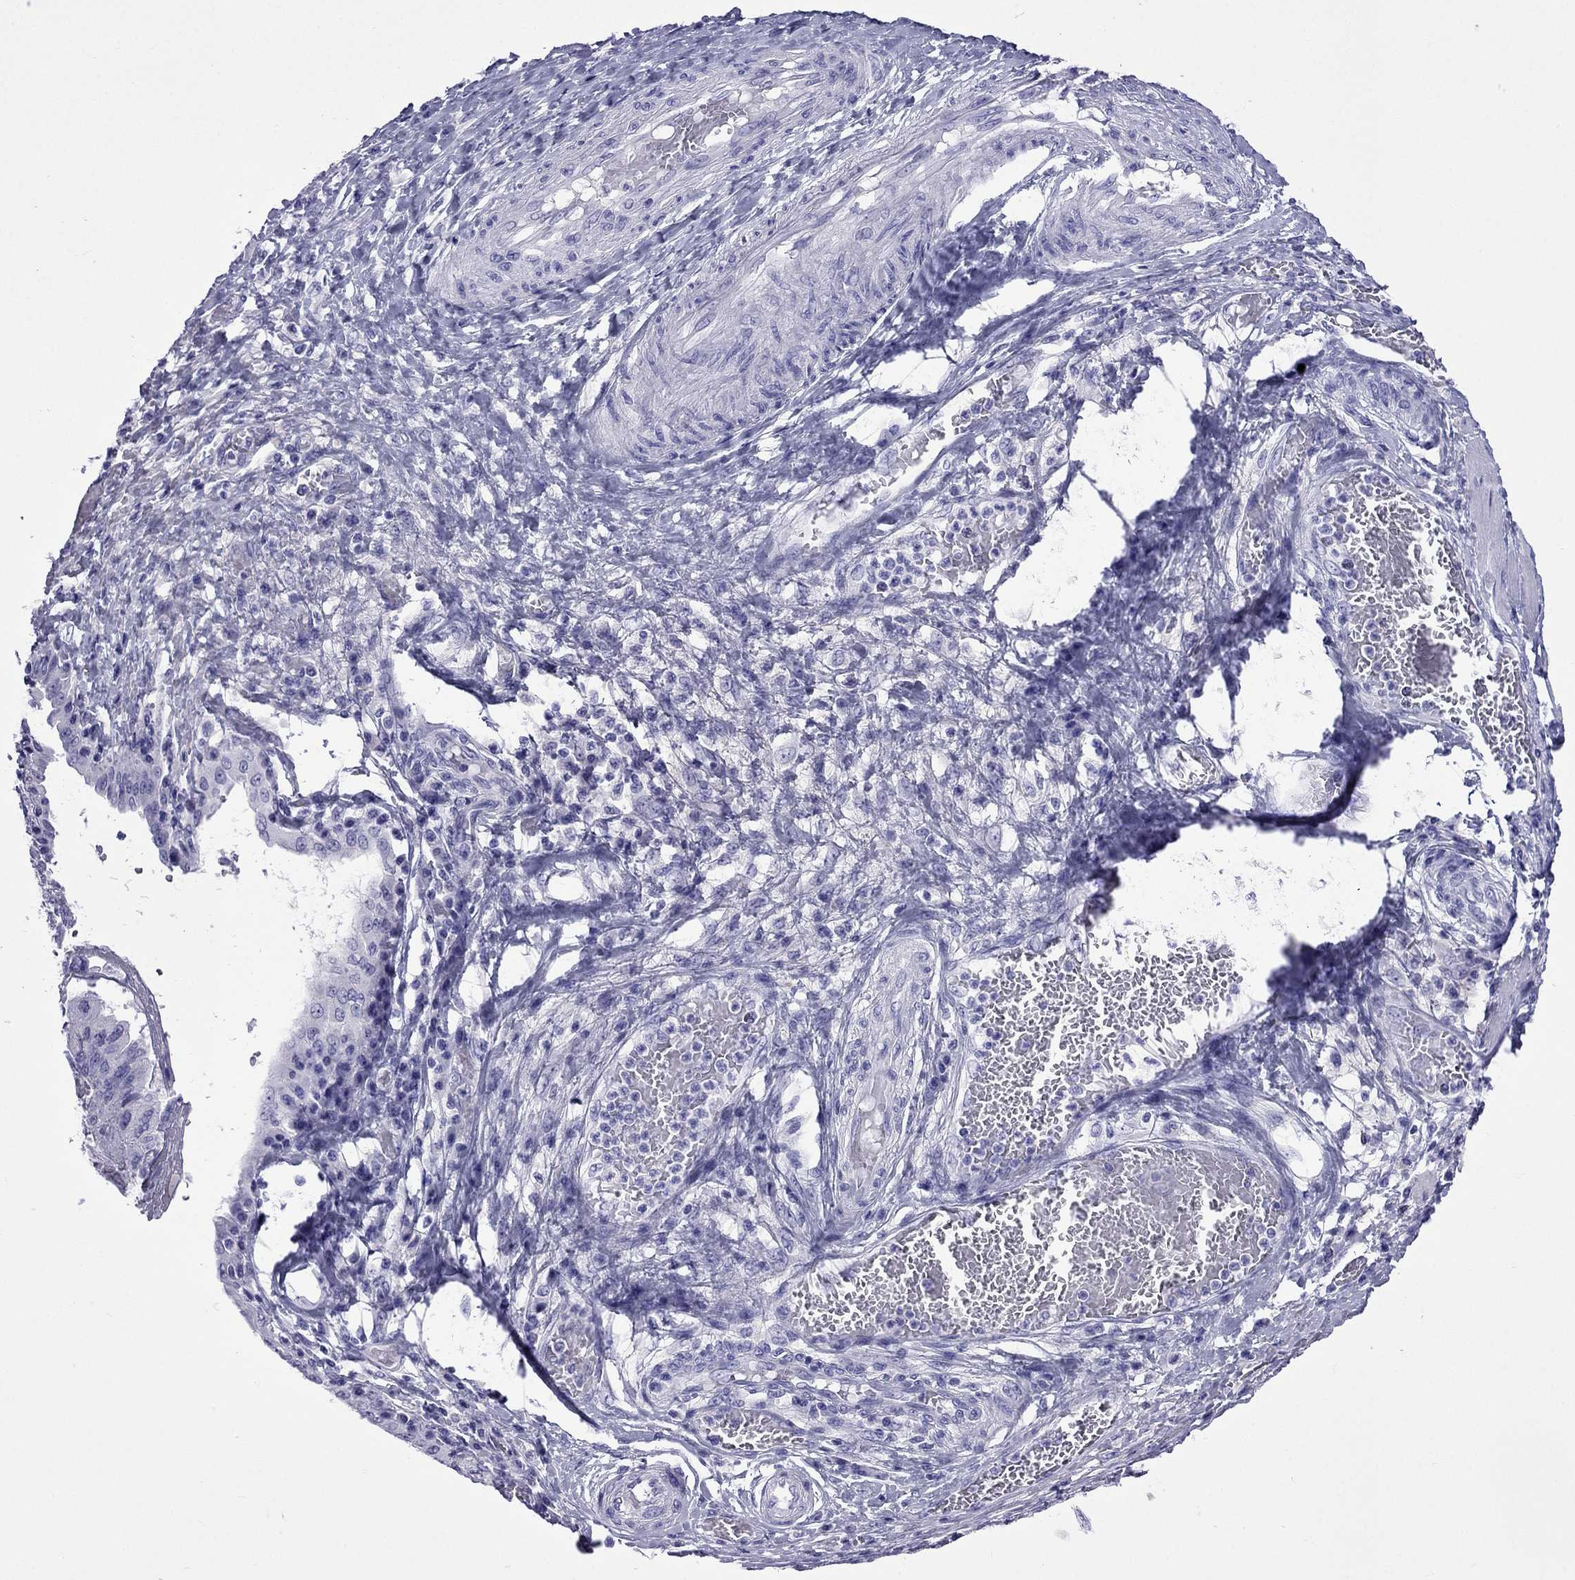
{"staining": {"intensity": "negative", "quantity": "none", "location": "none"}, "tissue": "ovarian cancer", "cell_type": "Tumor cells", "image_type": "cancer", "snomed": [{"axis": "morphology", "description": "Cystadenocarcinoma, serous, NOS"}, {"axis": "topography", "description": "Ovary"}], "caption": "This is a photomicrograph of immunohistochemistry (IHC) staining of serous cystadenocarcinoma (ovarian), which shows no positivity in tumor cells. (Brightfield microscopy of DAB immunohistochemistry at high magnification).", "gene": "ARR3", "patient": {"sex": "female", "age": 79}}